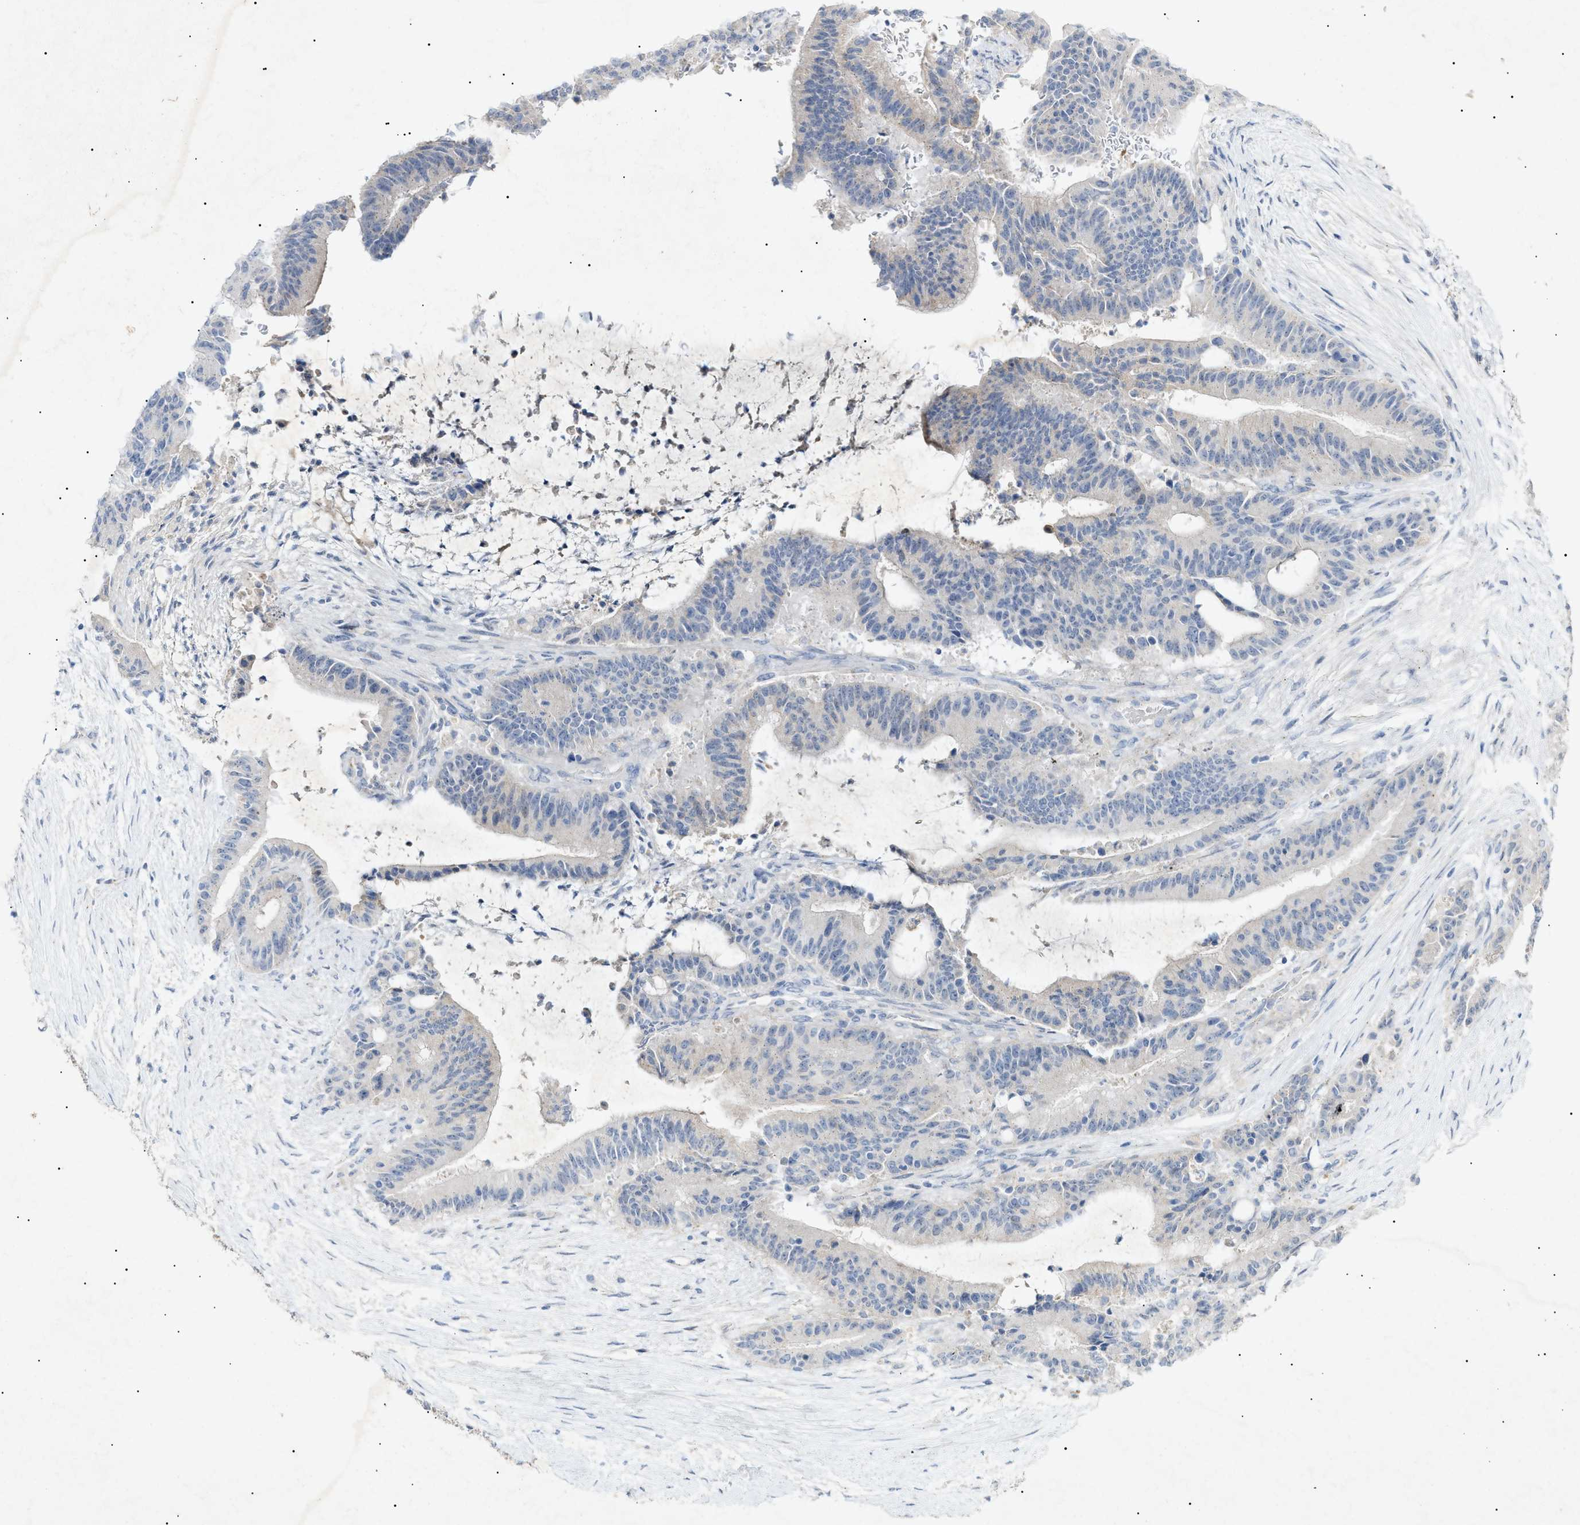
{"staining": {"intensity": "negative", "quantity": "none", "location": "none"}, "tissue": "liver cancer", "cell_type": "Tumor cells", "image_type": "cancer", "snomed": [{"axis": "morphology", "description": "Cholangiocarcinoma"}, {"axis": "topography", "description": "Liver"}], "caption": "Immunohistochemical staining of liver cancer (cholangiocarcinoma) demonstrates no significant expression in tumor cells. The staining is performed using DAB brown chromogen with nuclei counter-stained in using hematoxylin.", "gene": "SLC25A31", "patient": {"sex": "female", "age": 73}}